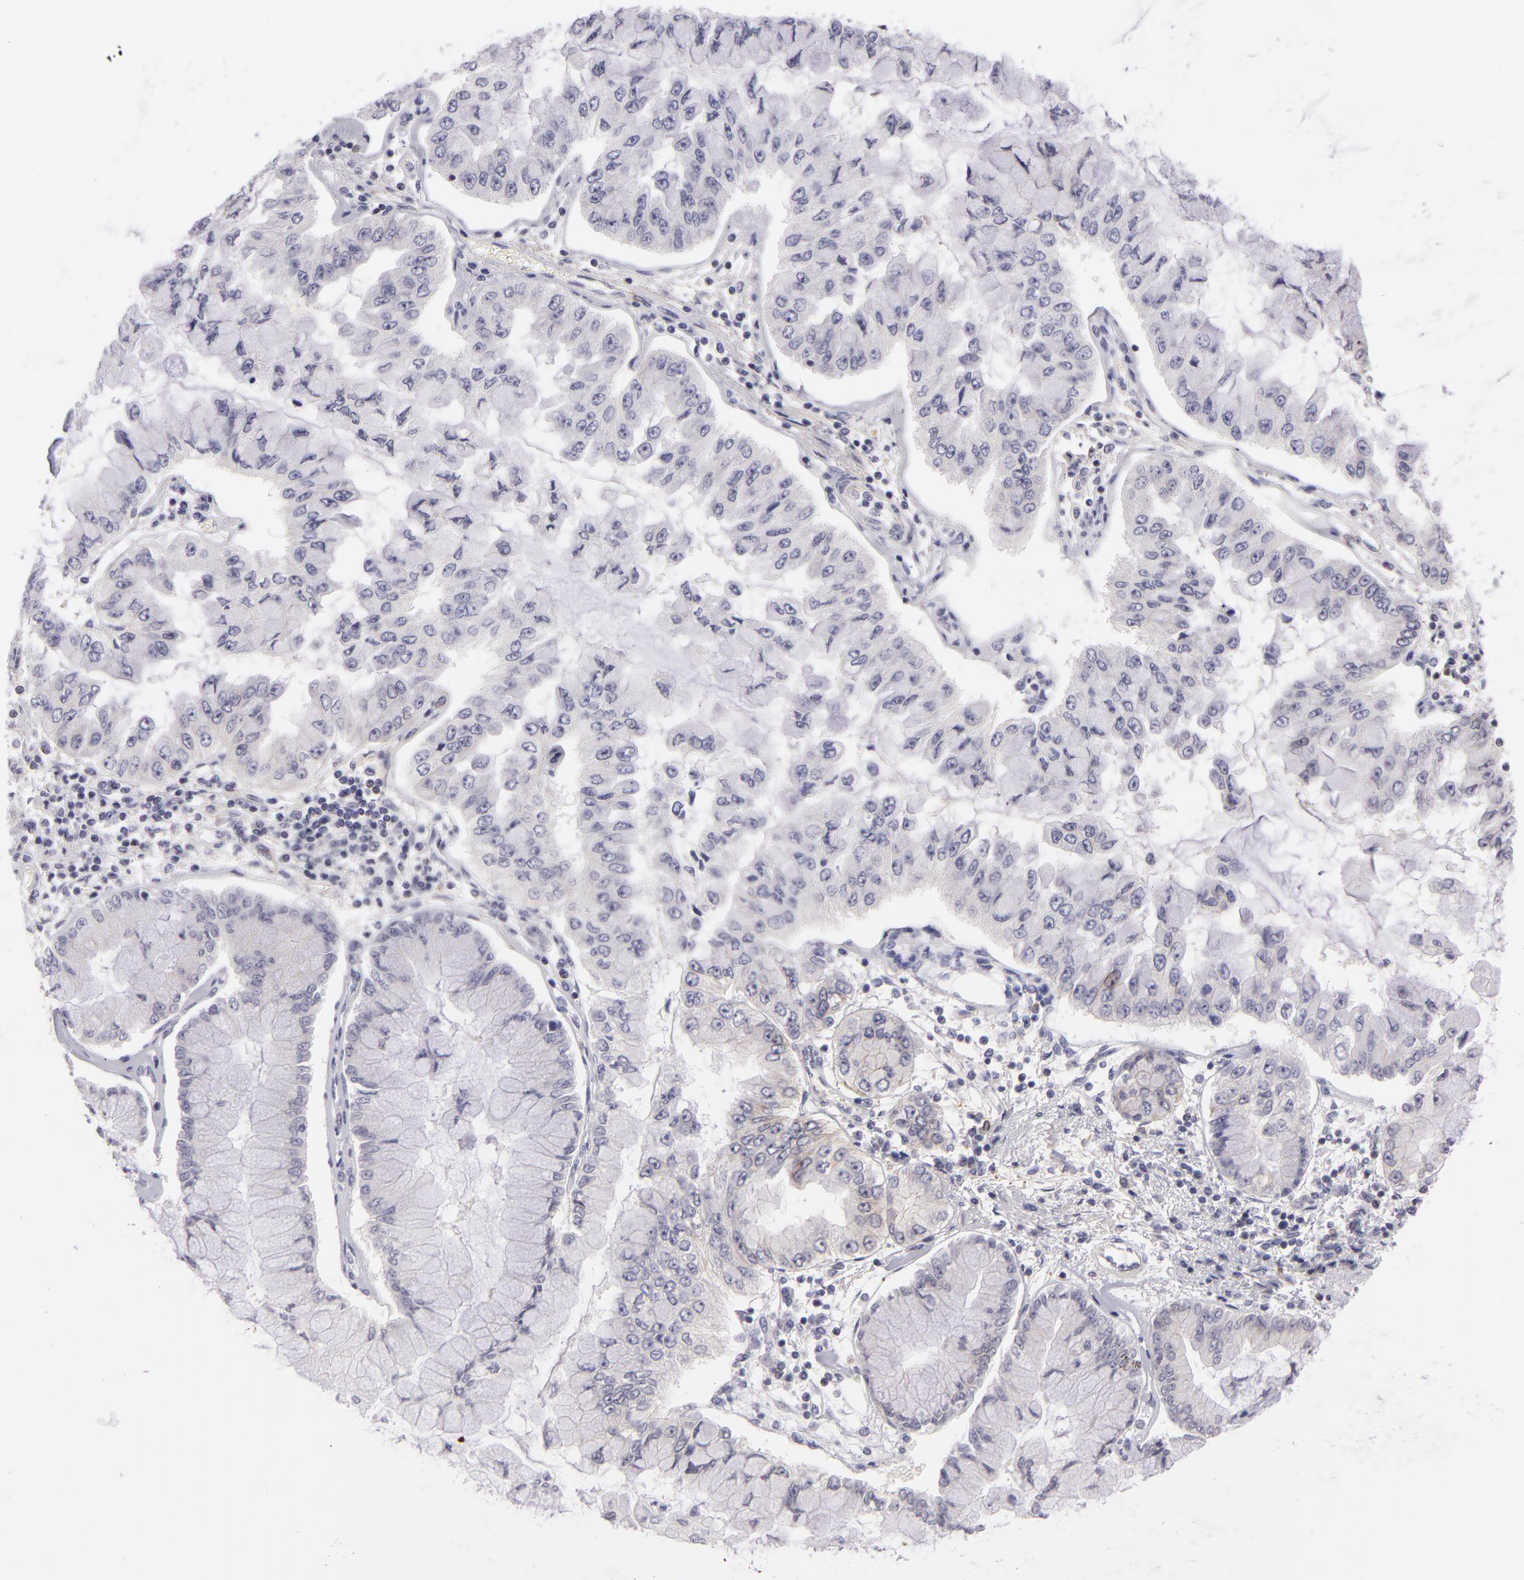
{"staining": {"intensity": "negative", "quantity": "none", "location": "none"}, "tissue": "liver cancer", "cell_type": "Tumor cells", "image_type": "cancer", "snomed": [{"axis": "morphology", "description": "Cholangiocarcinoma"}, {"axis": "topography", "description": "Liver"}], "caption": "Protein analysis of liver cholangiocarcinoma shows no significant expression in tumor cells.", "gene": "CTNNB1", "patient": {"sex": "female", "age": 79}}